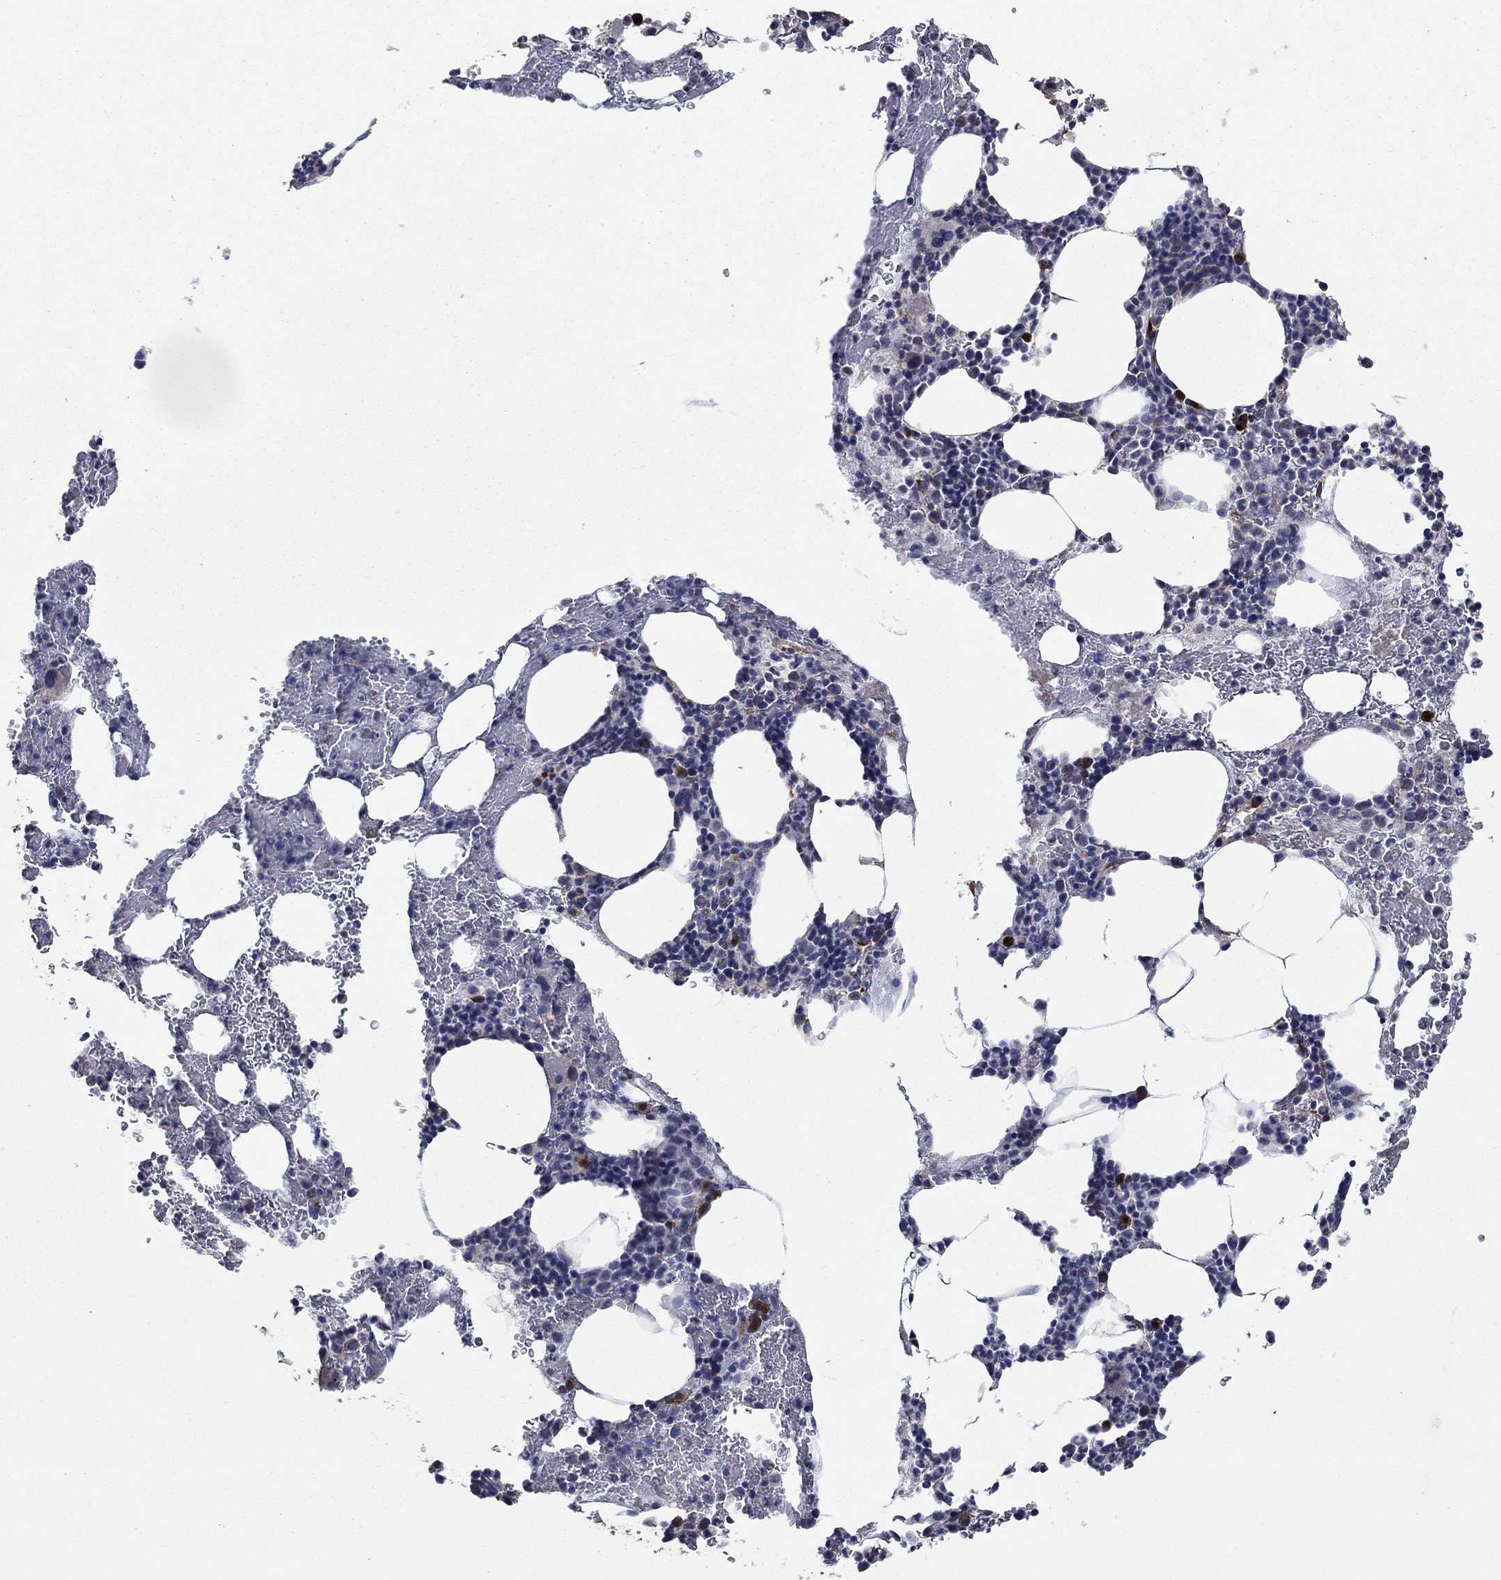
{"staining": {"intensity": "strong", "quantity": "<25%", "location": "cytoplasmic/membranous"}, "tissue": "bone marrow", "cell_type": "Hematopoietic cells", "image_type": "normal", "snomed": [{"axis": "morphology", "description": "Normal tissue, NOS"}, {"axis": "topography", "description": "Bone marrow"}], "caption": "About <25% of hematopoietic cells in unremarkable human bone marrow reveal strong cytoplasmic/membranous protein expression as visualized by brown immunohistochemical staining.", "gene": "HID1", "patient": {"sex": "male", "age": 83}}